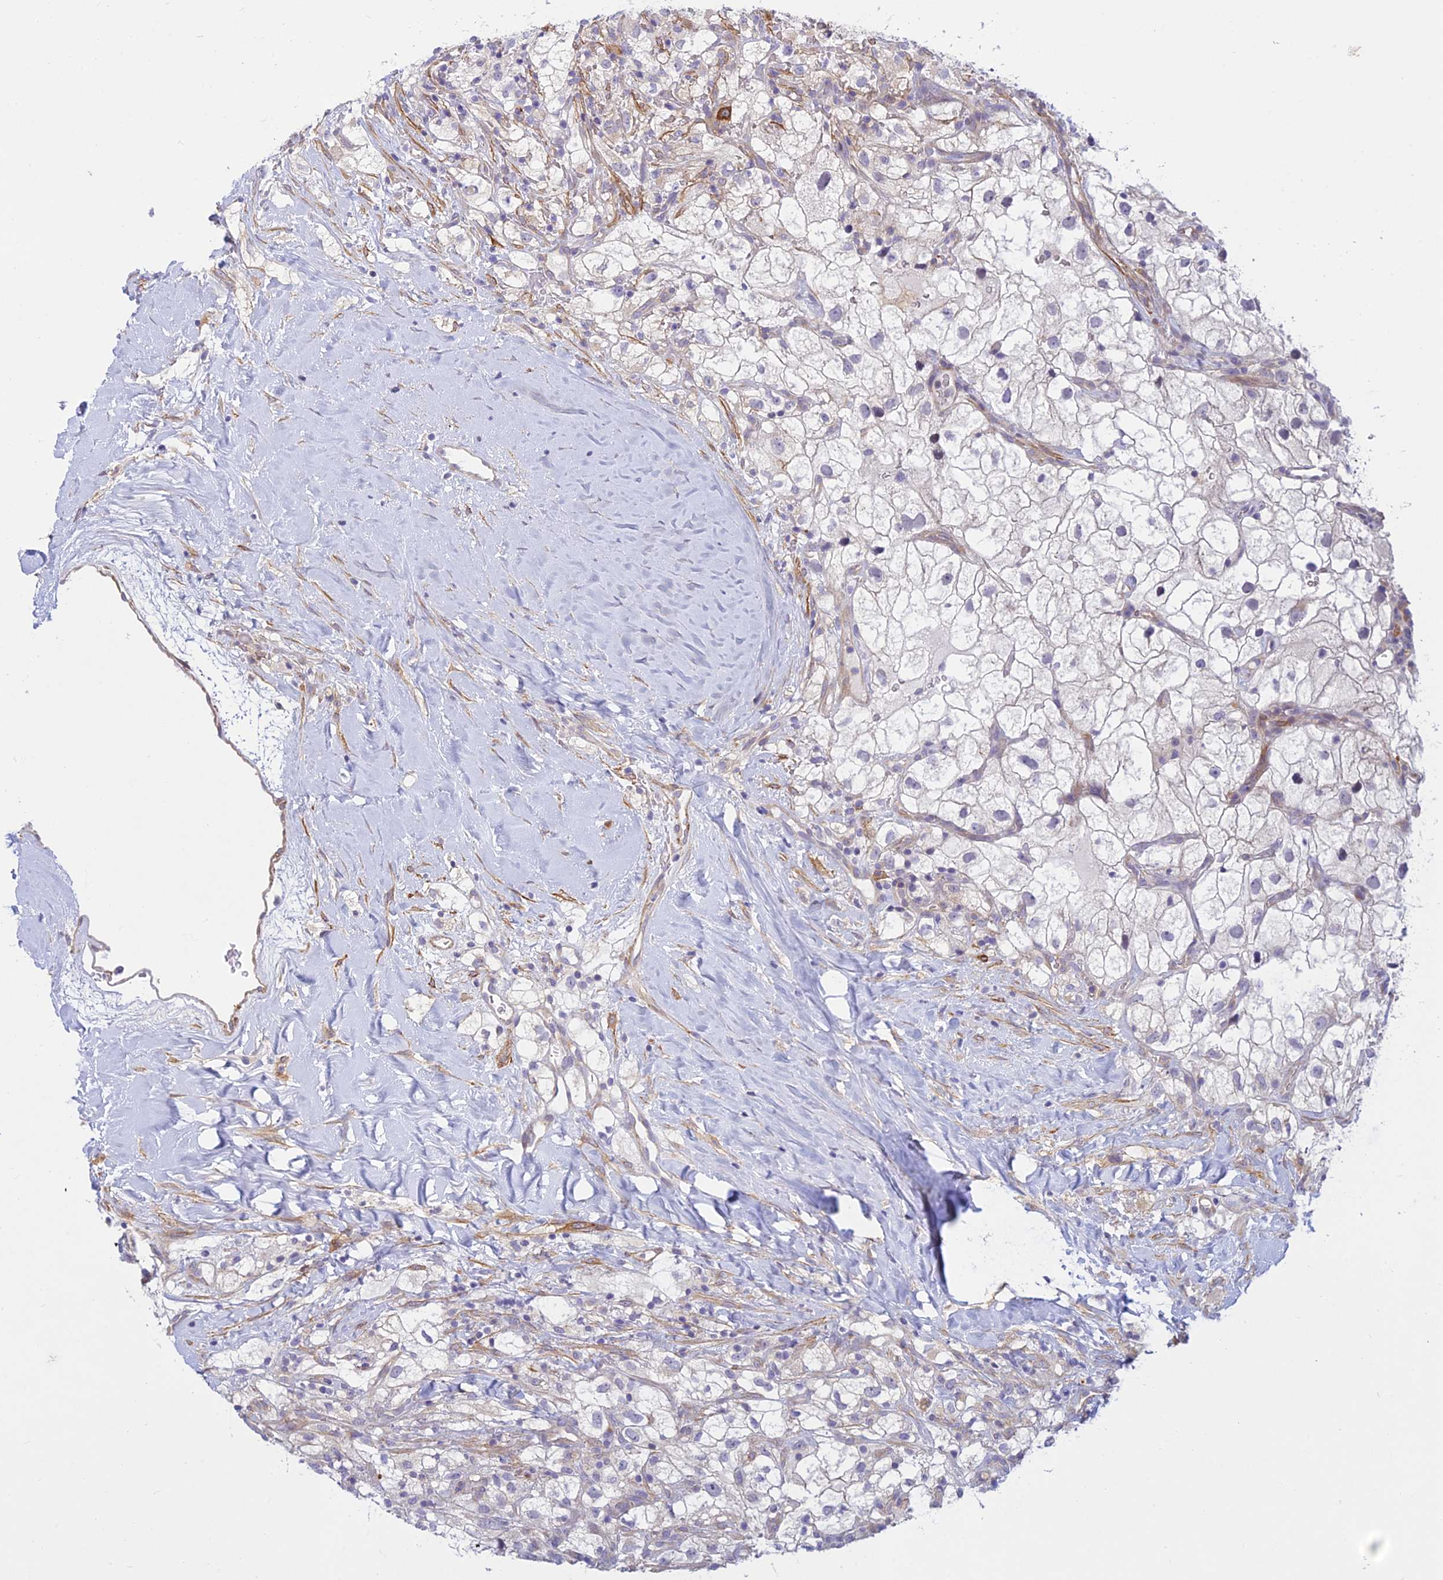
{"staining": {"intensity": "negative", "quantity": "none", "location": "none"}, "tissue": "renal cancer", "cell_type": "Tumor cells", "image_type": "cancer", "snomed": [{"axis": "morphology", "description": "Adenocarcinoma, NOS"}, {"axis": "topography", "description": "Kidney"}], "caption": "This image is of renal cancer (adenocarcinoma) stained with immunohistochemistry to label a protein in brown with the nuclei are counter-stained blue. There is no expression in tumor cells.", "gene": "FBXW4", "patient": {"sex": "male", "age": 59}}